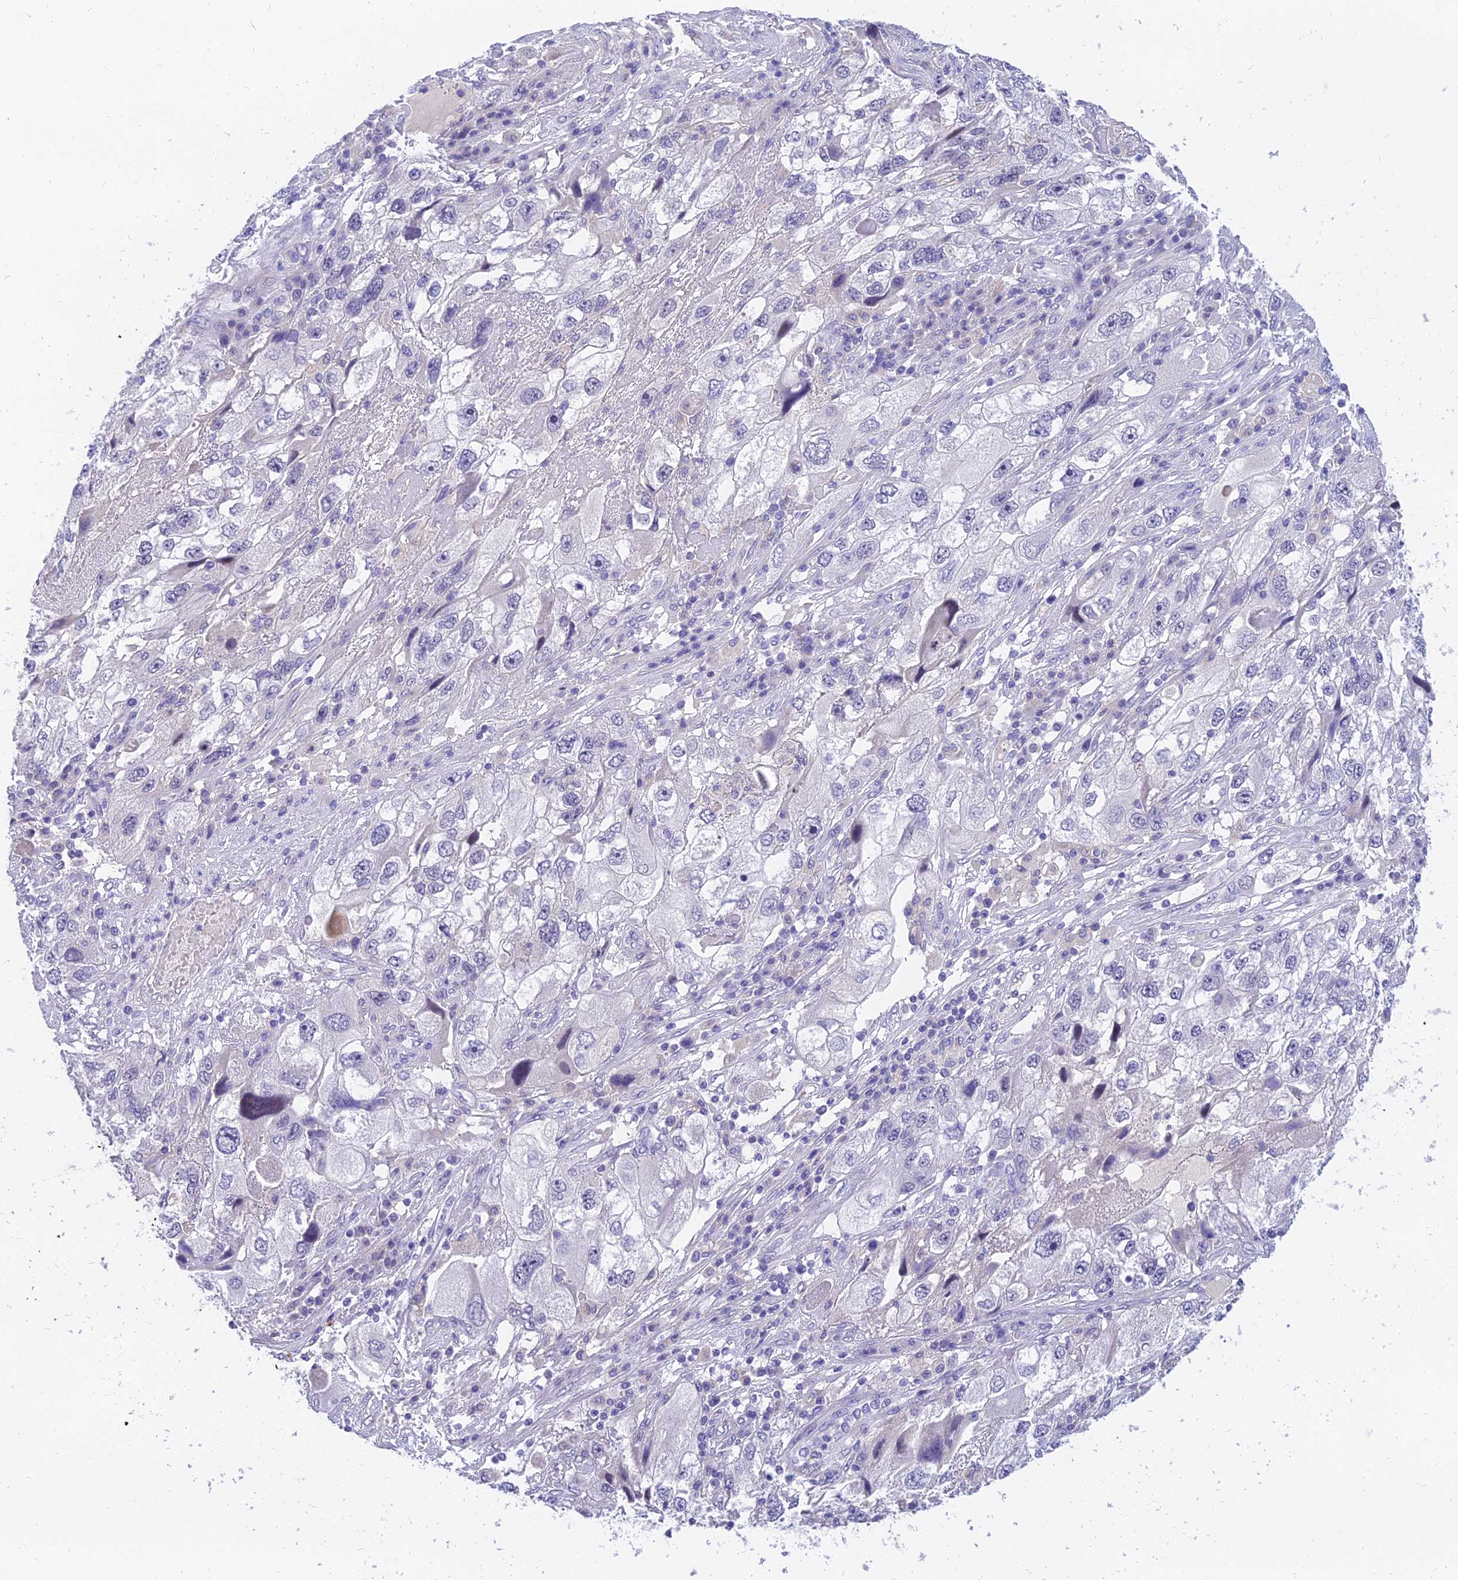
{"staining": {"intensity": "negative", "quantity": "none", "location": "none"}, "tissue": "endometrial cancer", "cell_type": "Tumor cells", "image_type": "cancer", "snomed": [{"axis": "morphology", "description": "Adenocarcinoma, NOS"}, {"axis": "topography", "description": "Endometrium"}], "caption": "This is an immunohistochemistry (IHC) histopathology image of human endometrial cancer (adenocarcinoma). There is no staining in tumor cells.", "gene": "TMEM161B", "patient": {"sex": "female", "age": 49}}